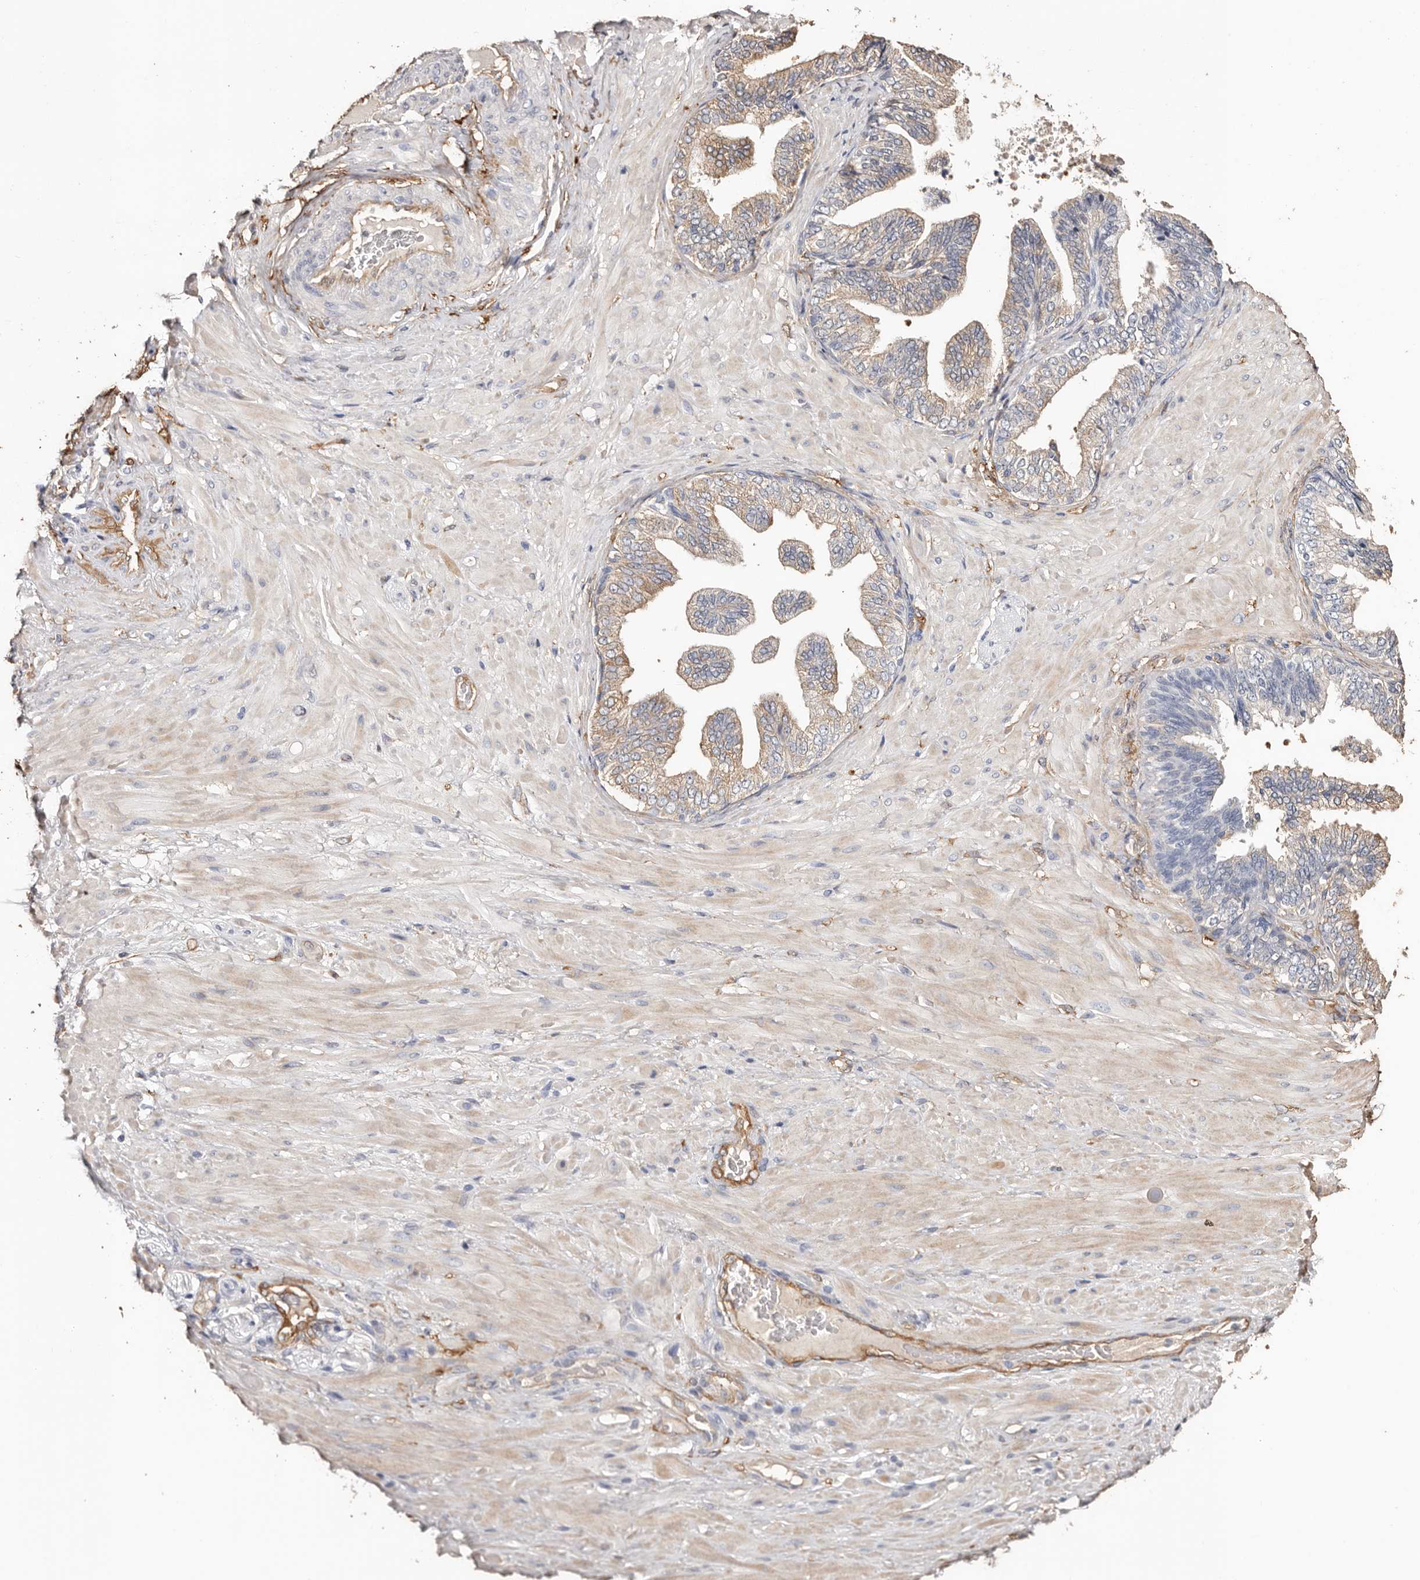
{"staining": {"intensity": "weak", "quantity": ">75%", "location": "cytoplasmic/membranous"}, "tissue": "adipose tissue", "cell_type": "Adipocytes", "image_type": "normal", "snomed": [{"axis": "morphology", "description": "Normal tissue, NOS"}, {"axis": "morphology", "description": "Adenocarcinoma, Low grade"}, {"axis": "topography", "description": "Prostate"}, {"axis": "topography", "description": "Peripheral nerve tissue"}], "caption": "Immunohistochemical staining of benign adipose tissue reveals low levels of weak cytoplasmic/membranous staining in approximately >75% of adipocytes. The protein is stained brown, and the nuclei are stained in blue (DAB (3,3'-diaminobenzidine) IHC with brightfield microscopy, high magnification).", "gene": "TGM2", "patient": {"sex": "male", "age": 63}}